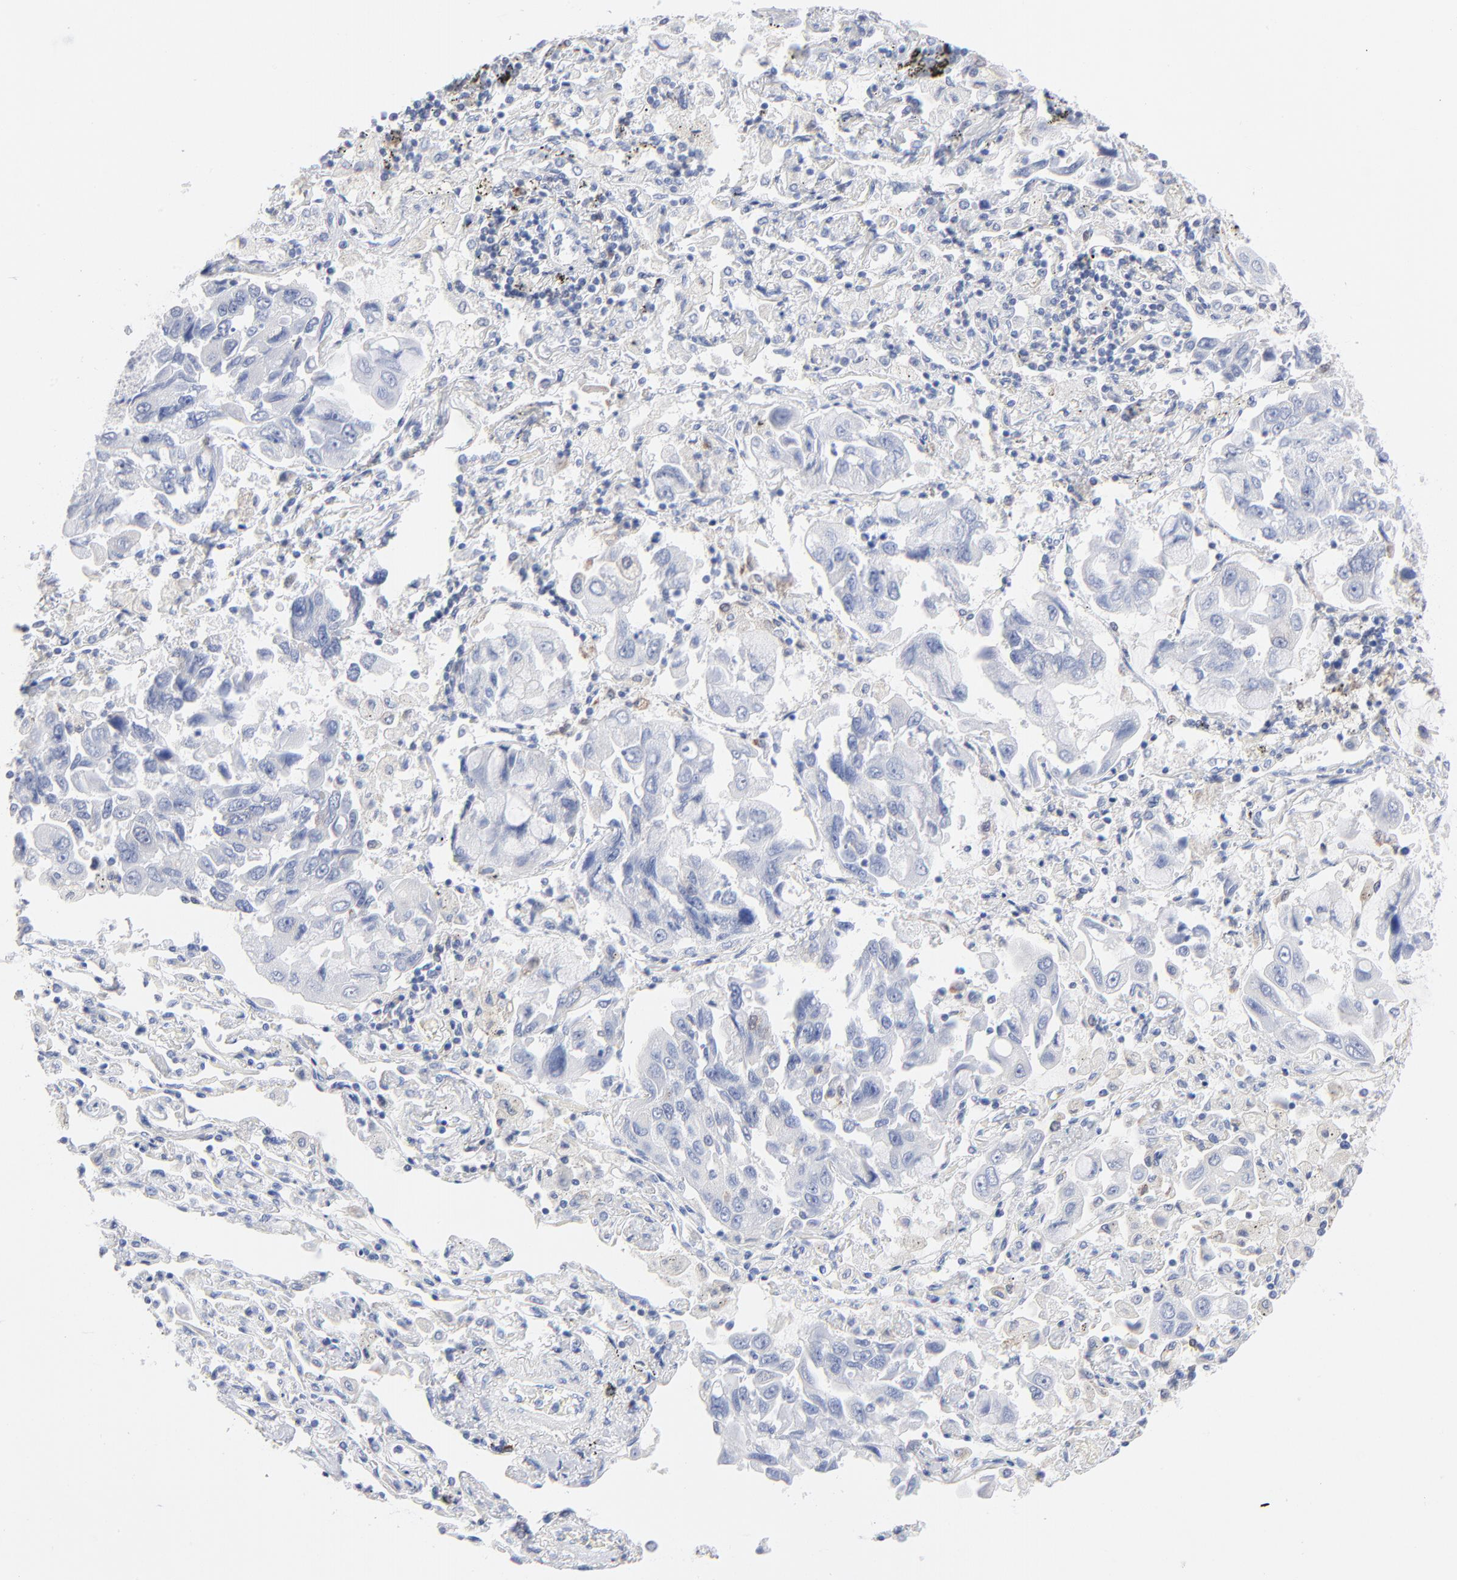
{"staining": {"intensity": "negative", "quantity": "none", "location": "none"}, "tissue": "lung cancer", "cell_type": "Tumor cells", "image_type": "cancer", "snomed": [{"axis": "morphology", "description": "Adenocarcinoma, NOS"}, {"axis": "topography", "description": "Lung"}], "caption": "Immunohistochemical staining of human adenocarcinoma (lung) shows no significant positivity in tumor cells.", "gene": "CHCHD10", "patient": {"sex": "male", "age": 64}}